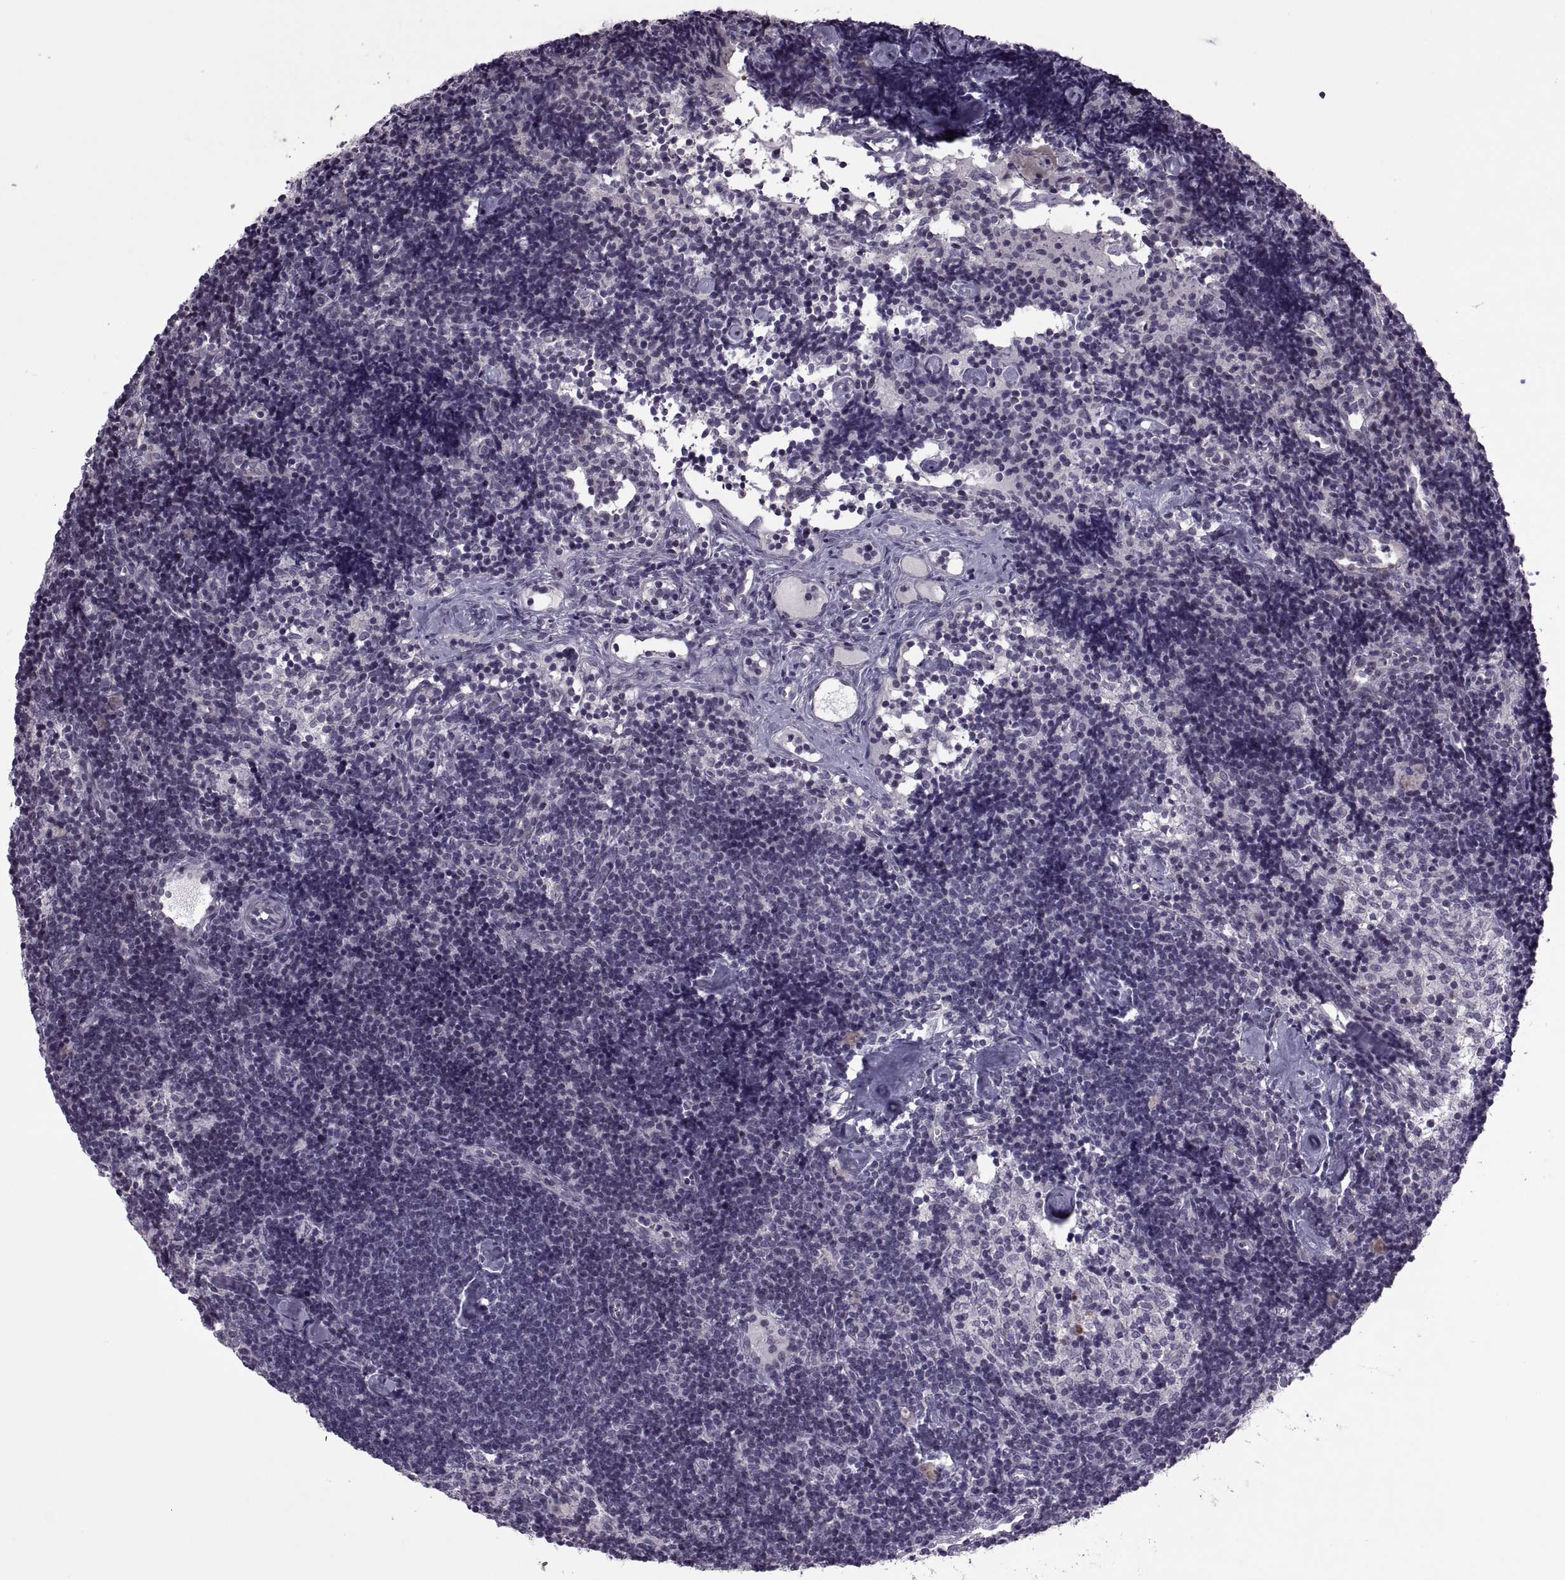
{"staining": {"intensity": "negative", "quantity": "none", "location": "none"}, "tissue": "lymph node", "cell_type": "Germinal center cells", "image_type": "normal", "snomed": [{"axis": "morphology", "description": "Normal tissue, NOS"}, {"axis": "topography", "description": "Lymph node"}], "caption": "A high-resolution histopathology image shows immunohistochemistry staining of normal lymph node, which reveals no significant staining in germinal center cells. (Brightfield microscopy of DAB (3,3'-diaminobenzidine) immunohistochemistry (IHC) at high magnification).", "gene": "ODF3", "patient": {"sex": "female", "age": 42}}